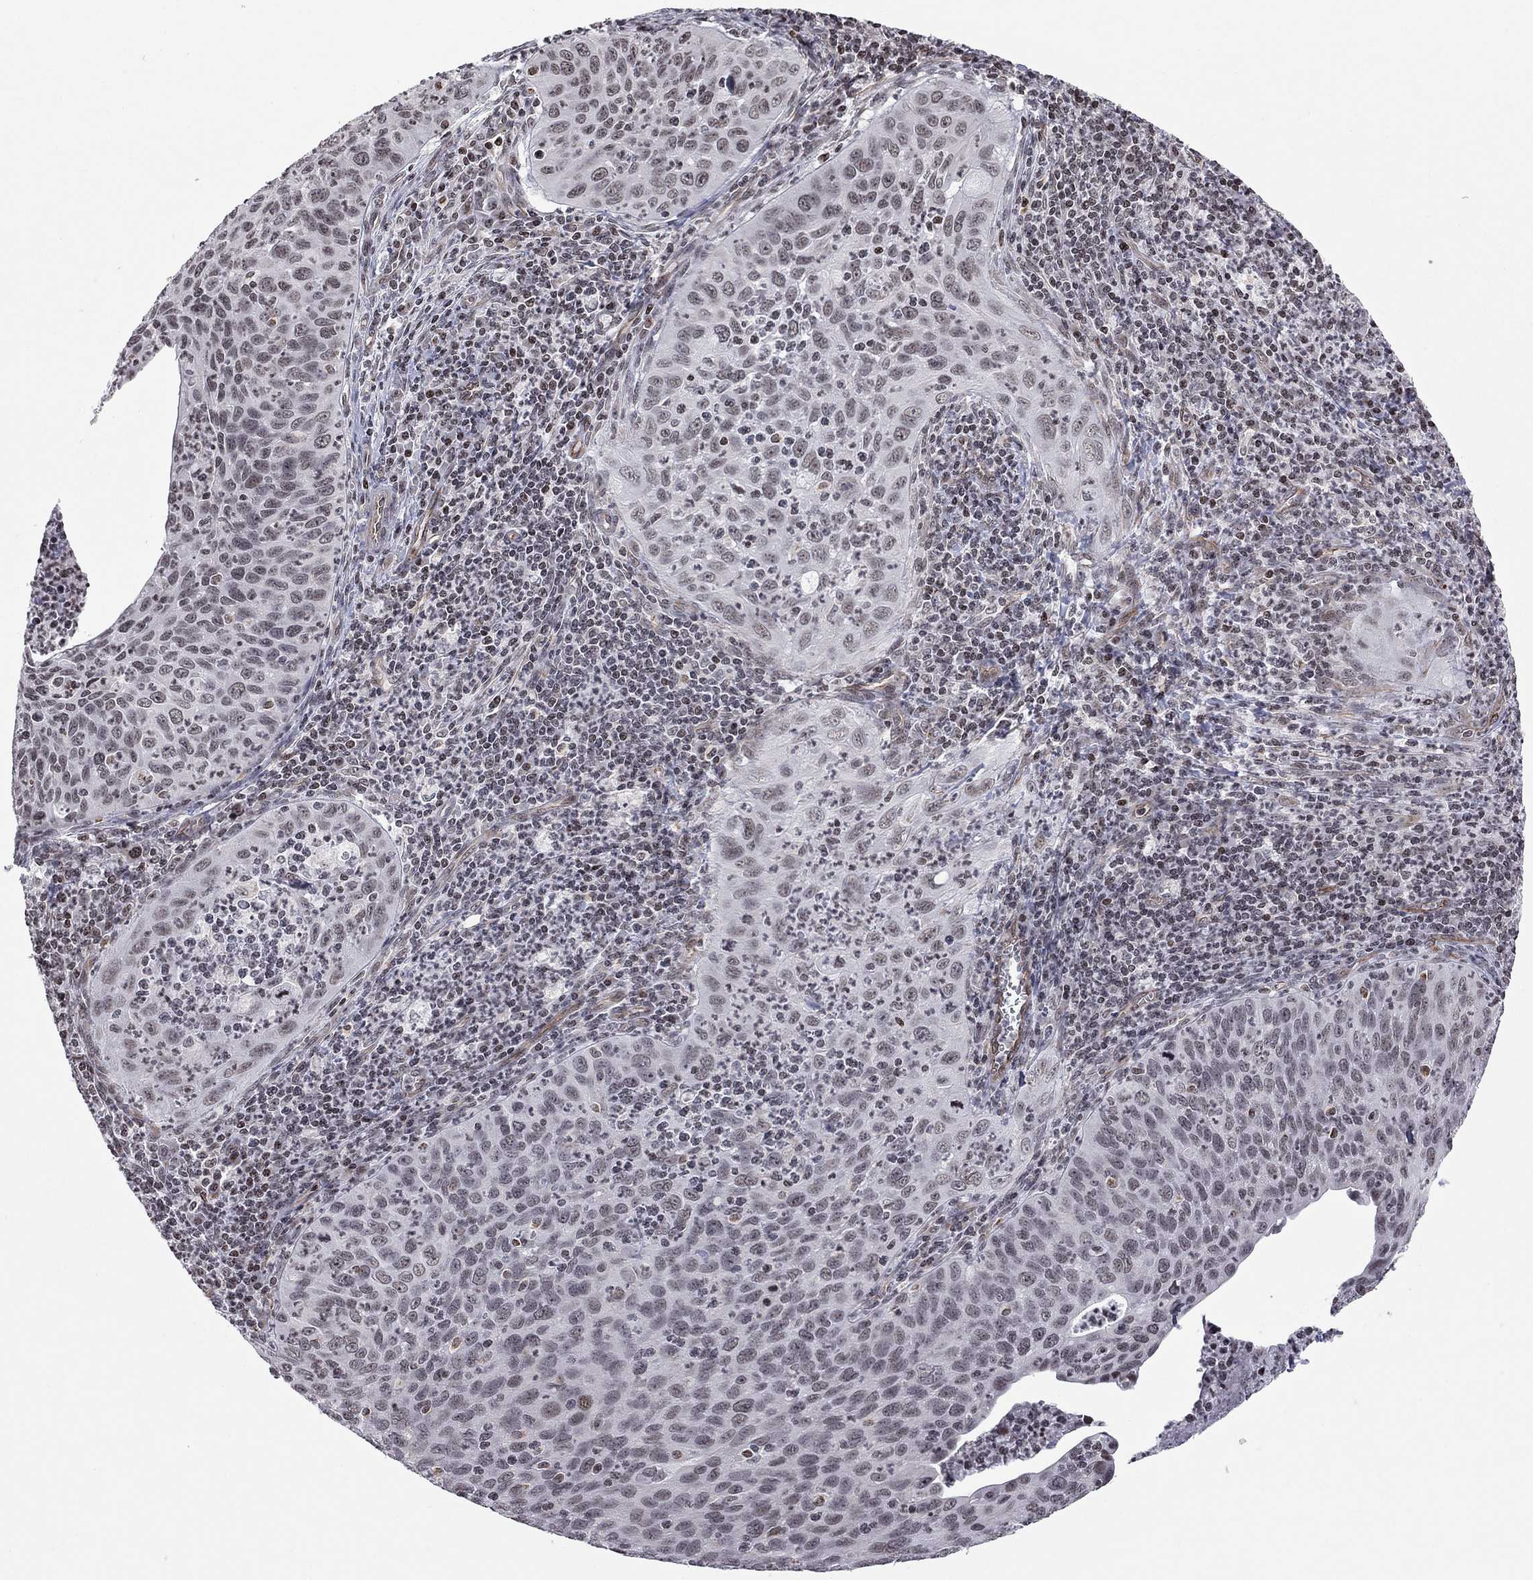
{"staining": {"intensity": "negative", "quantity": "none", "location": "none"}, "tissue": "cervical cancer", "cell_type": "Tumor cells", "image_type": "cancer", "snomed": [{"axis": "morphology", "description": "Squamous cell carcinoma, NOS"}, {"axis": "topography", "description": "Cervix"}], "caption": "Tumor cells are negative for protein expression in human cervical cancer (squamous cell carcinoma).", "gene": "MTNR1B", "patient": {"sex": "female", "age": 26}}